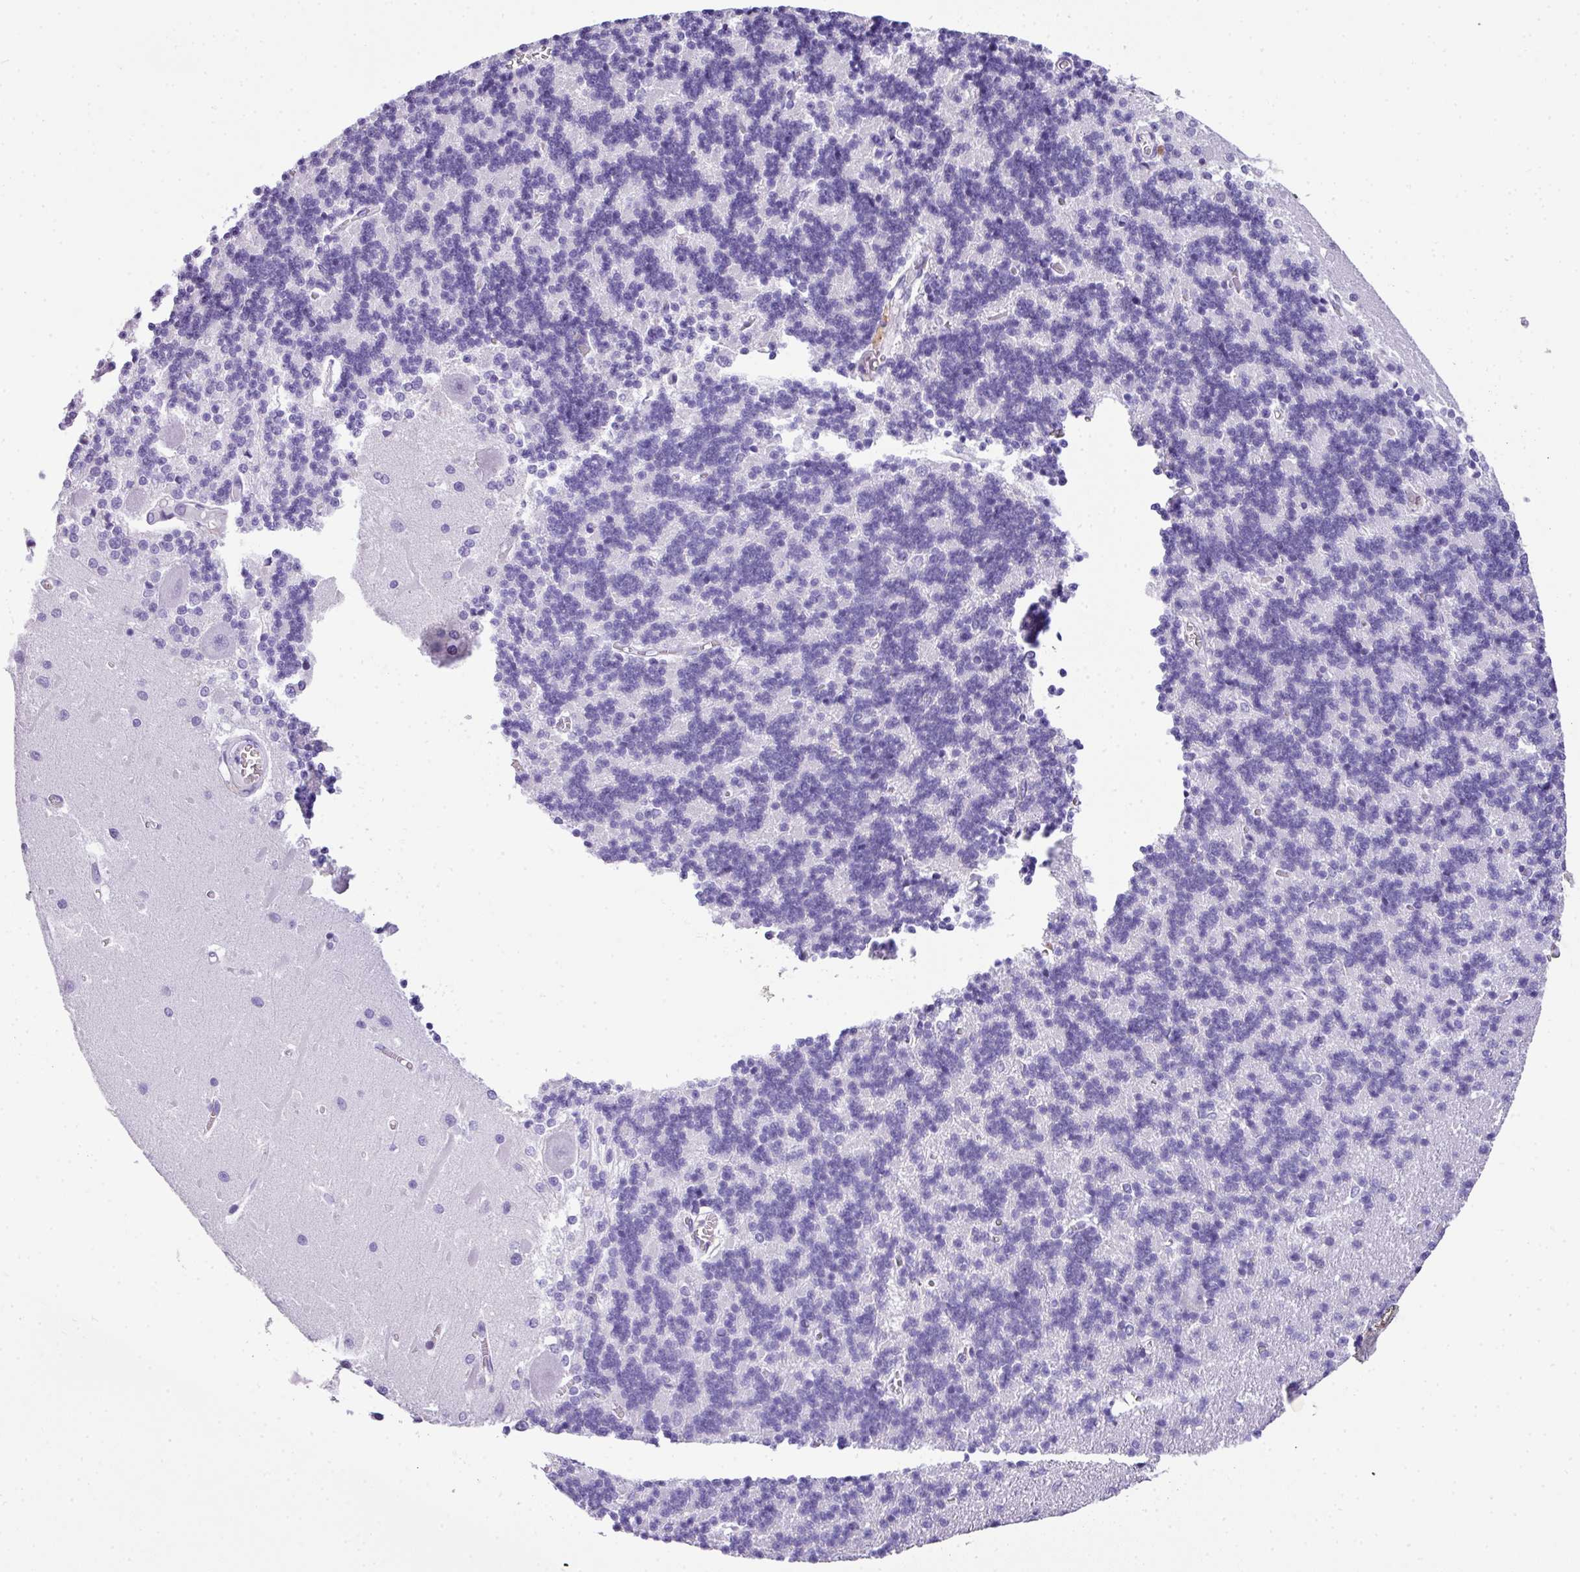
{"staining": {"intensity": "negative", "quantity": "none", "location": "none"}, "tissue": "cerebellum", "cell_type": "Cells in granular layer", "image_type": "normal", "snomed": [{"axis": "morphology", "description": "Normal tissue, NOS"}, {"axis": "topography", "description": "Cerebellum"}], "caption": "Protein analysis of benign cerebellum displays no significant staining in cells in granular layer. The staining is performed using DAB (3,3'-diaminobenzidine) brown chromogen with nuclei counter-stained in using hematoxylin.", "gene": "MUC21", "patient": {"sex": "male", "age": 37}}